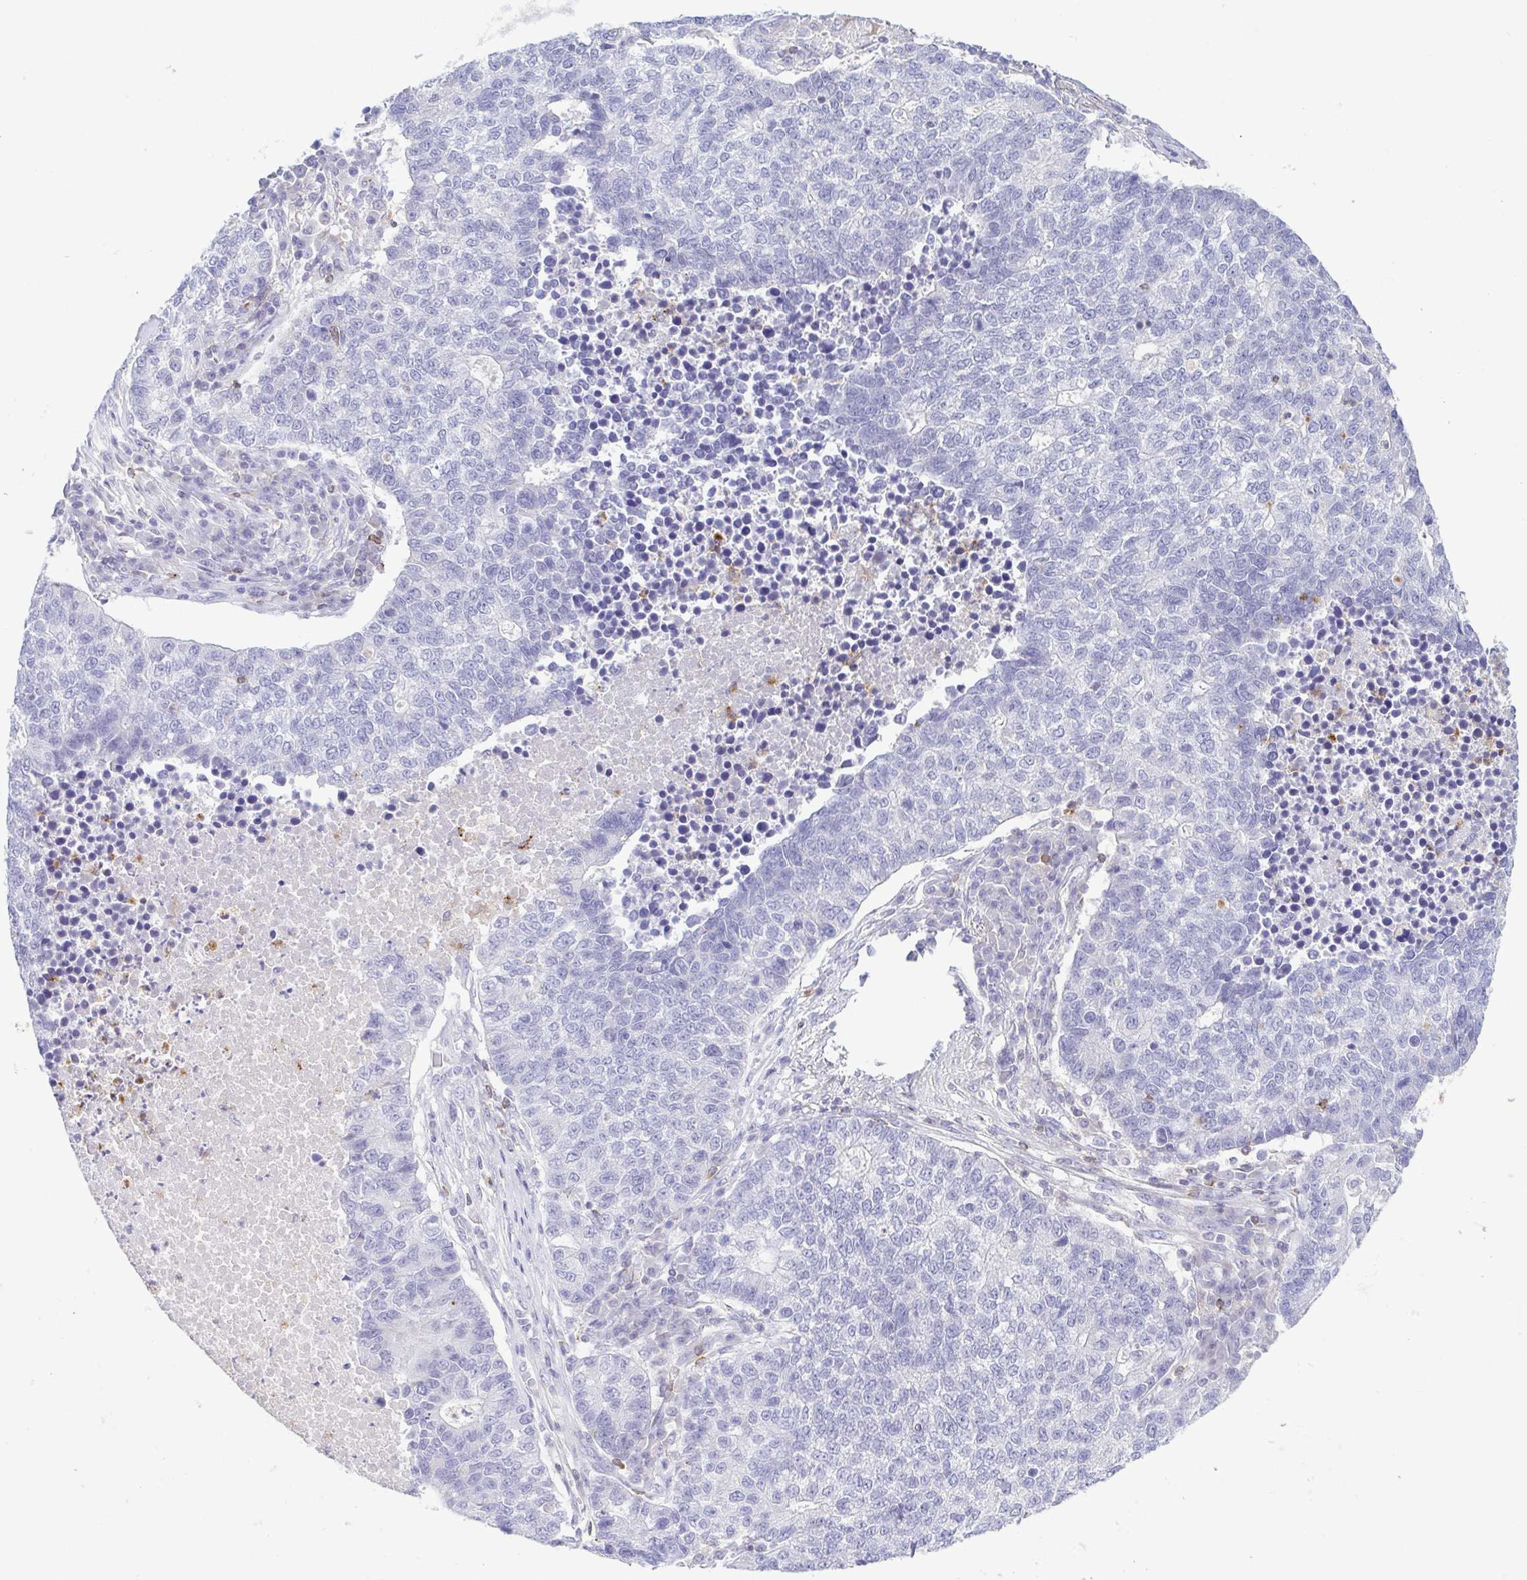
{"staining": {"intensity": "negative", "quantity": "none", "location": "none"}, "tissue": "lung cancer", "cell_type": "Tumor cells", "image_type": "cancer", "snomed": [{"axis": "morphology", "description": "Adenocarcinoma, NOS"}, {"axis": "topography", "description": "Lung"}], "caption": "Micrograph shows no significant protein positivity in tumor cells of lung adenocarcinoma.", "gene": "PGLYRP1", "patient": {"sex": "male", "age": 57}}